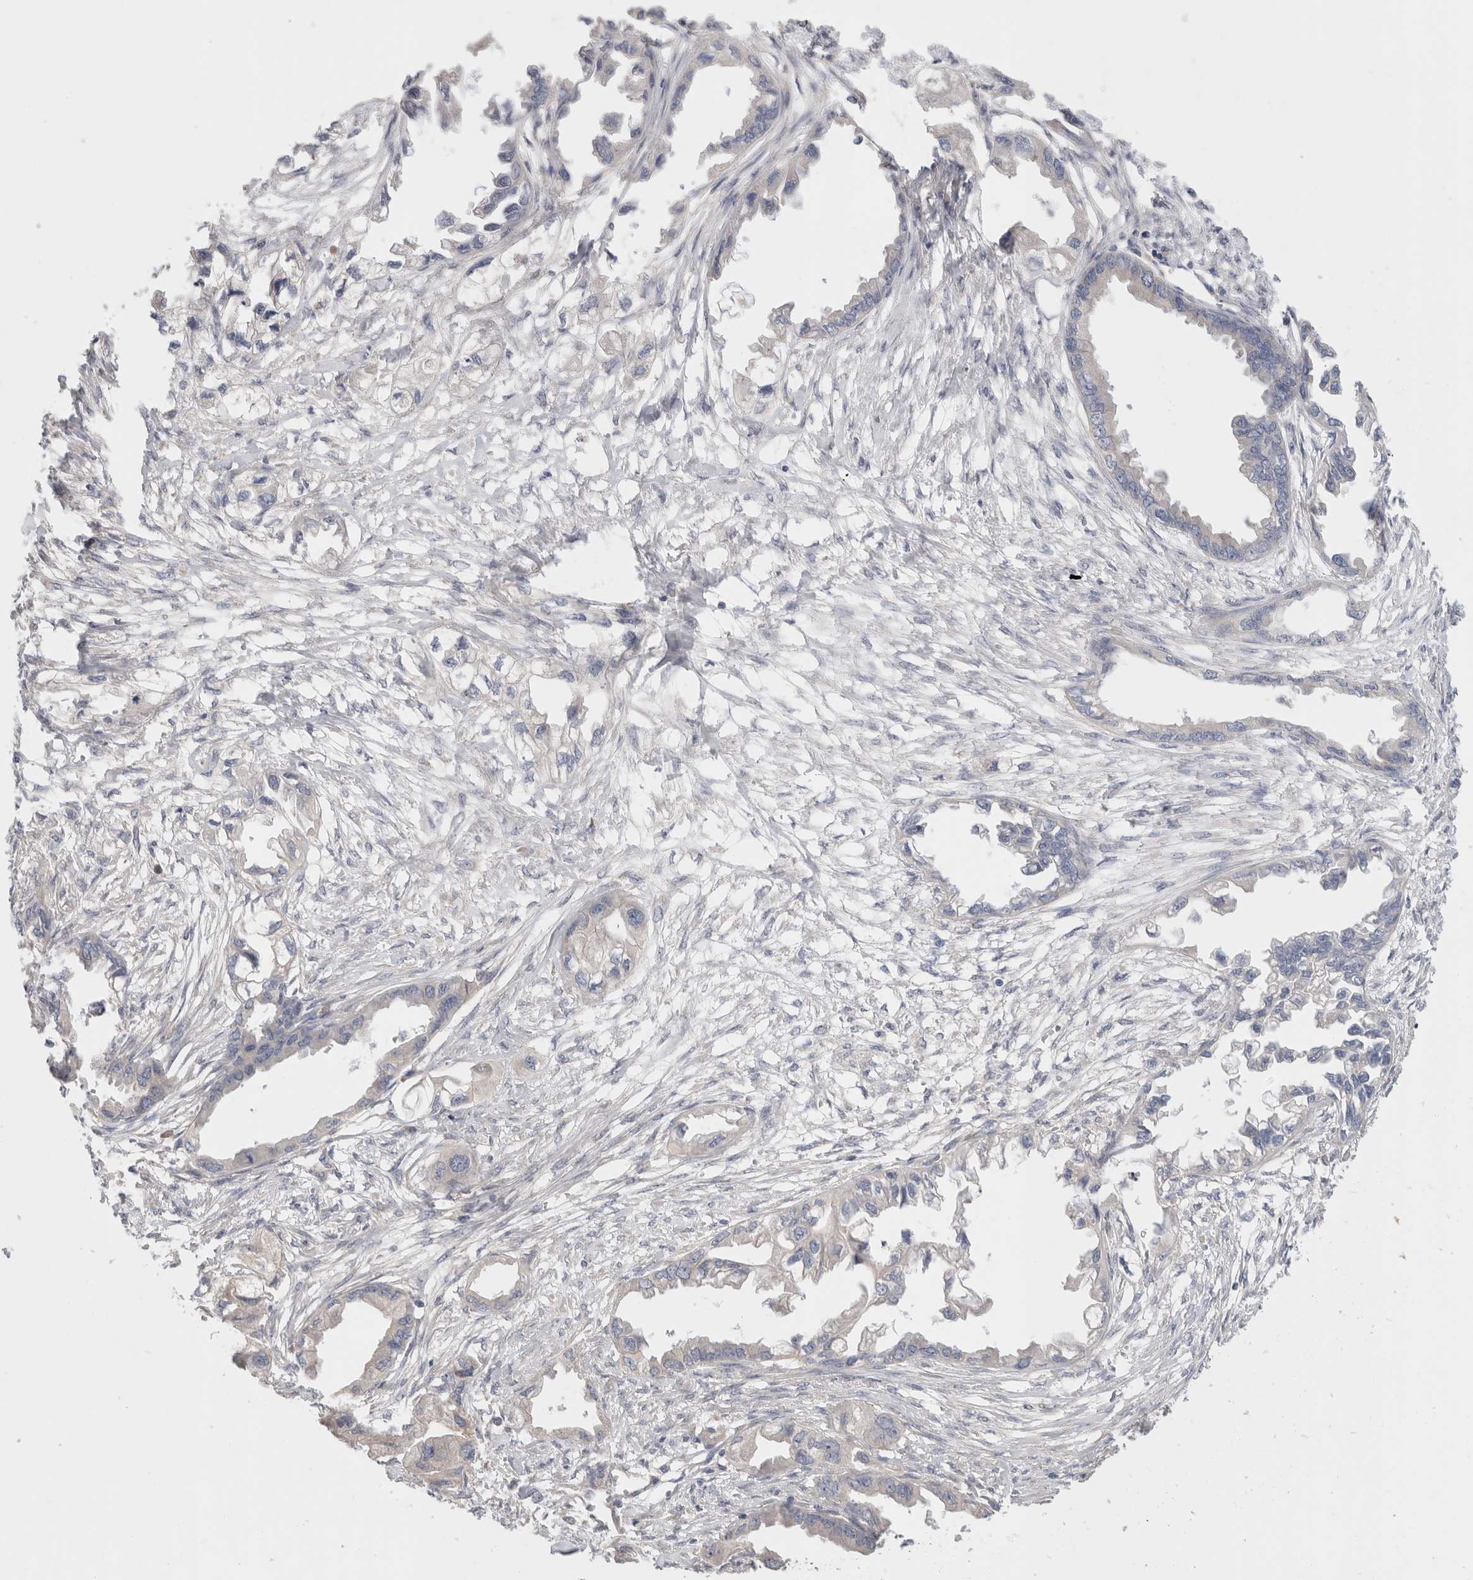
{"staining": {"intensity": "negative", "quantity": "none", "location": "none"}, "tissue": "endometrial cancer", "cell_type": "Tumor cells", "image_type": "cancer", "snomed": [{"axis": "morphology", "description": "Adenocarcinoma, NOS"}, {"axis": "morphology", "description": "Adenocarcinoma, metastatic, NOS"}, {"axis": "topography", "description": "Adipose tissue"}, {"axis": "topography", "description": "Endometrium"}], "caption": "Endometrial cancer stained for a protein using immunohistochemistry (IHC) shows no staining tumor cells.", "gene": "SGK3", "patient": {"sex": "female", "age": 67}}